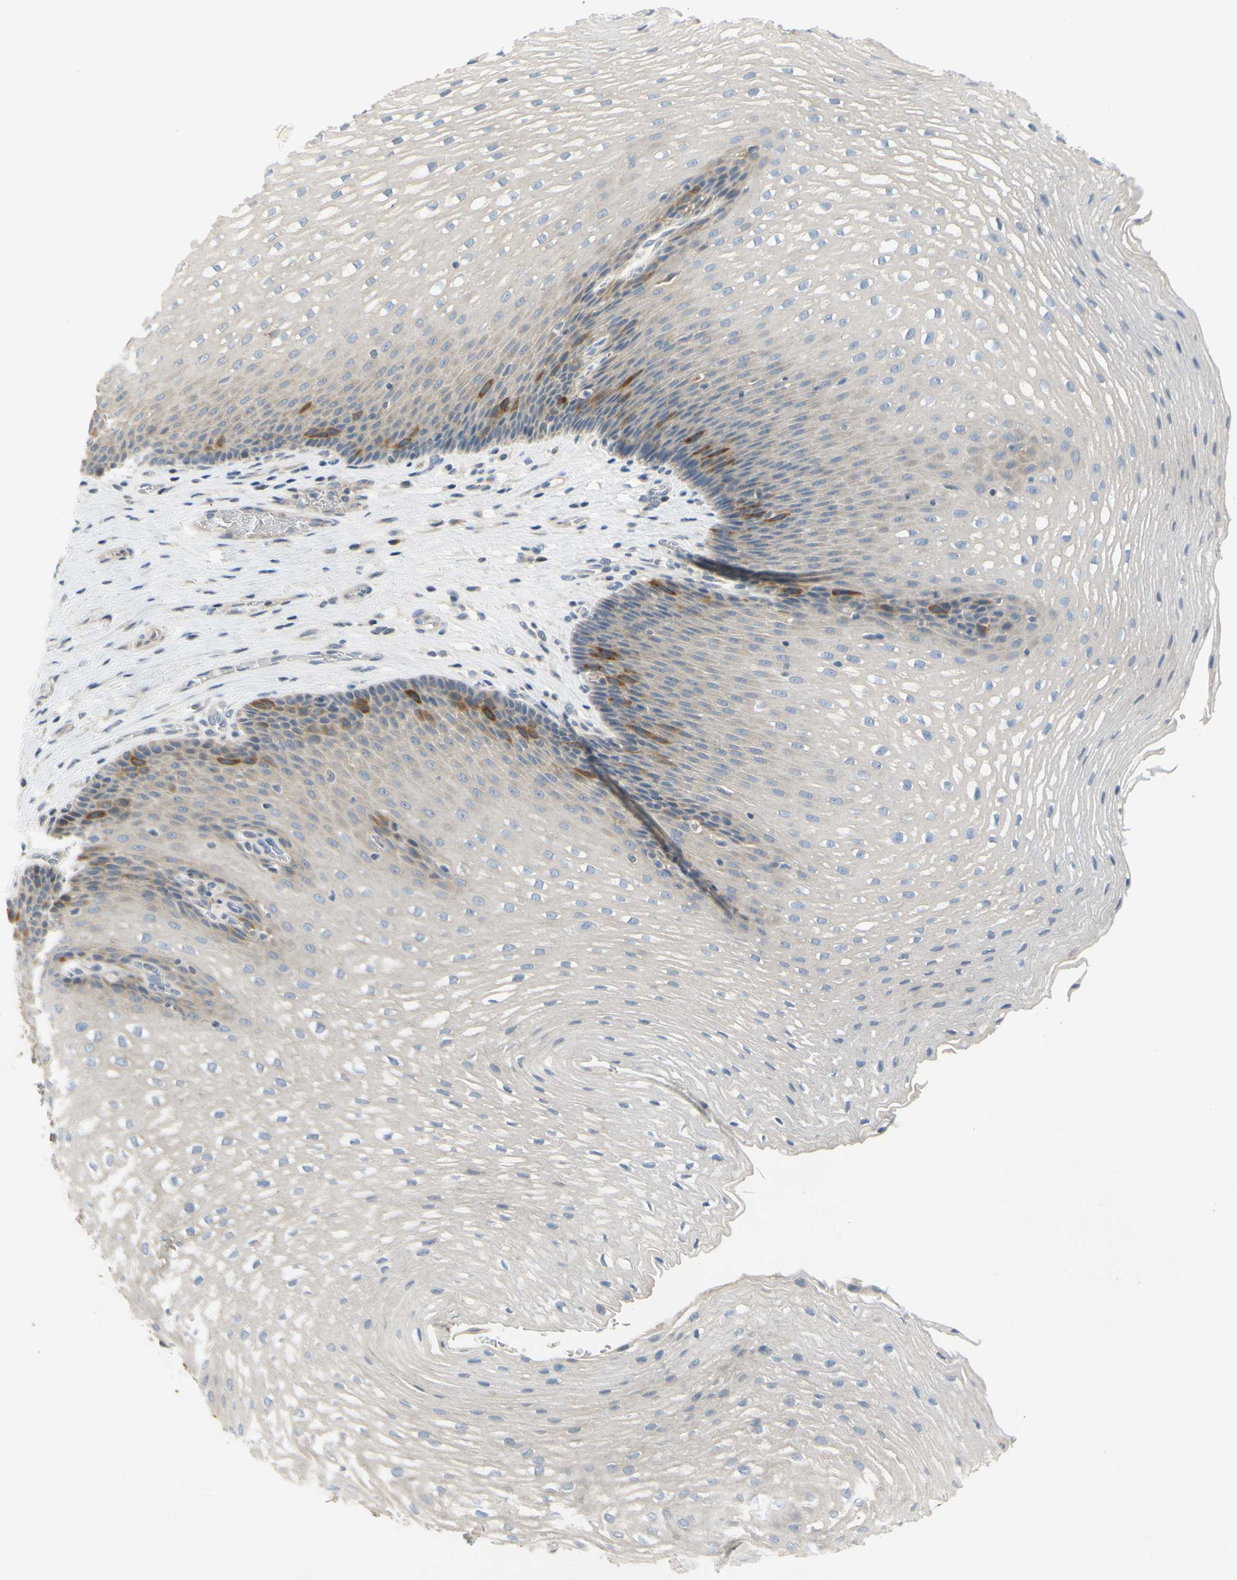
{"staining": {"intensity": "moderate", "quantity": "<25%", "location": "cytoplasmic/membranous"}, "tissue": "esophagus", "cell_type": "Squamous epithelial cells", "image_type": "normal", "snomed": [{"axis": "morphology", "description": "Normal tissue, NOS"}, {"axis": "topography", "description": "Esophagus"}], "caption": "Immunohistochemical staining of unremarkable esophagus displays moderate cytoplasmic/membranous protein expression in approximately <25% of squamous epithelial cells.", "gene": "CCNB2", "patient": {"sex": "male", "age": 48}}